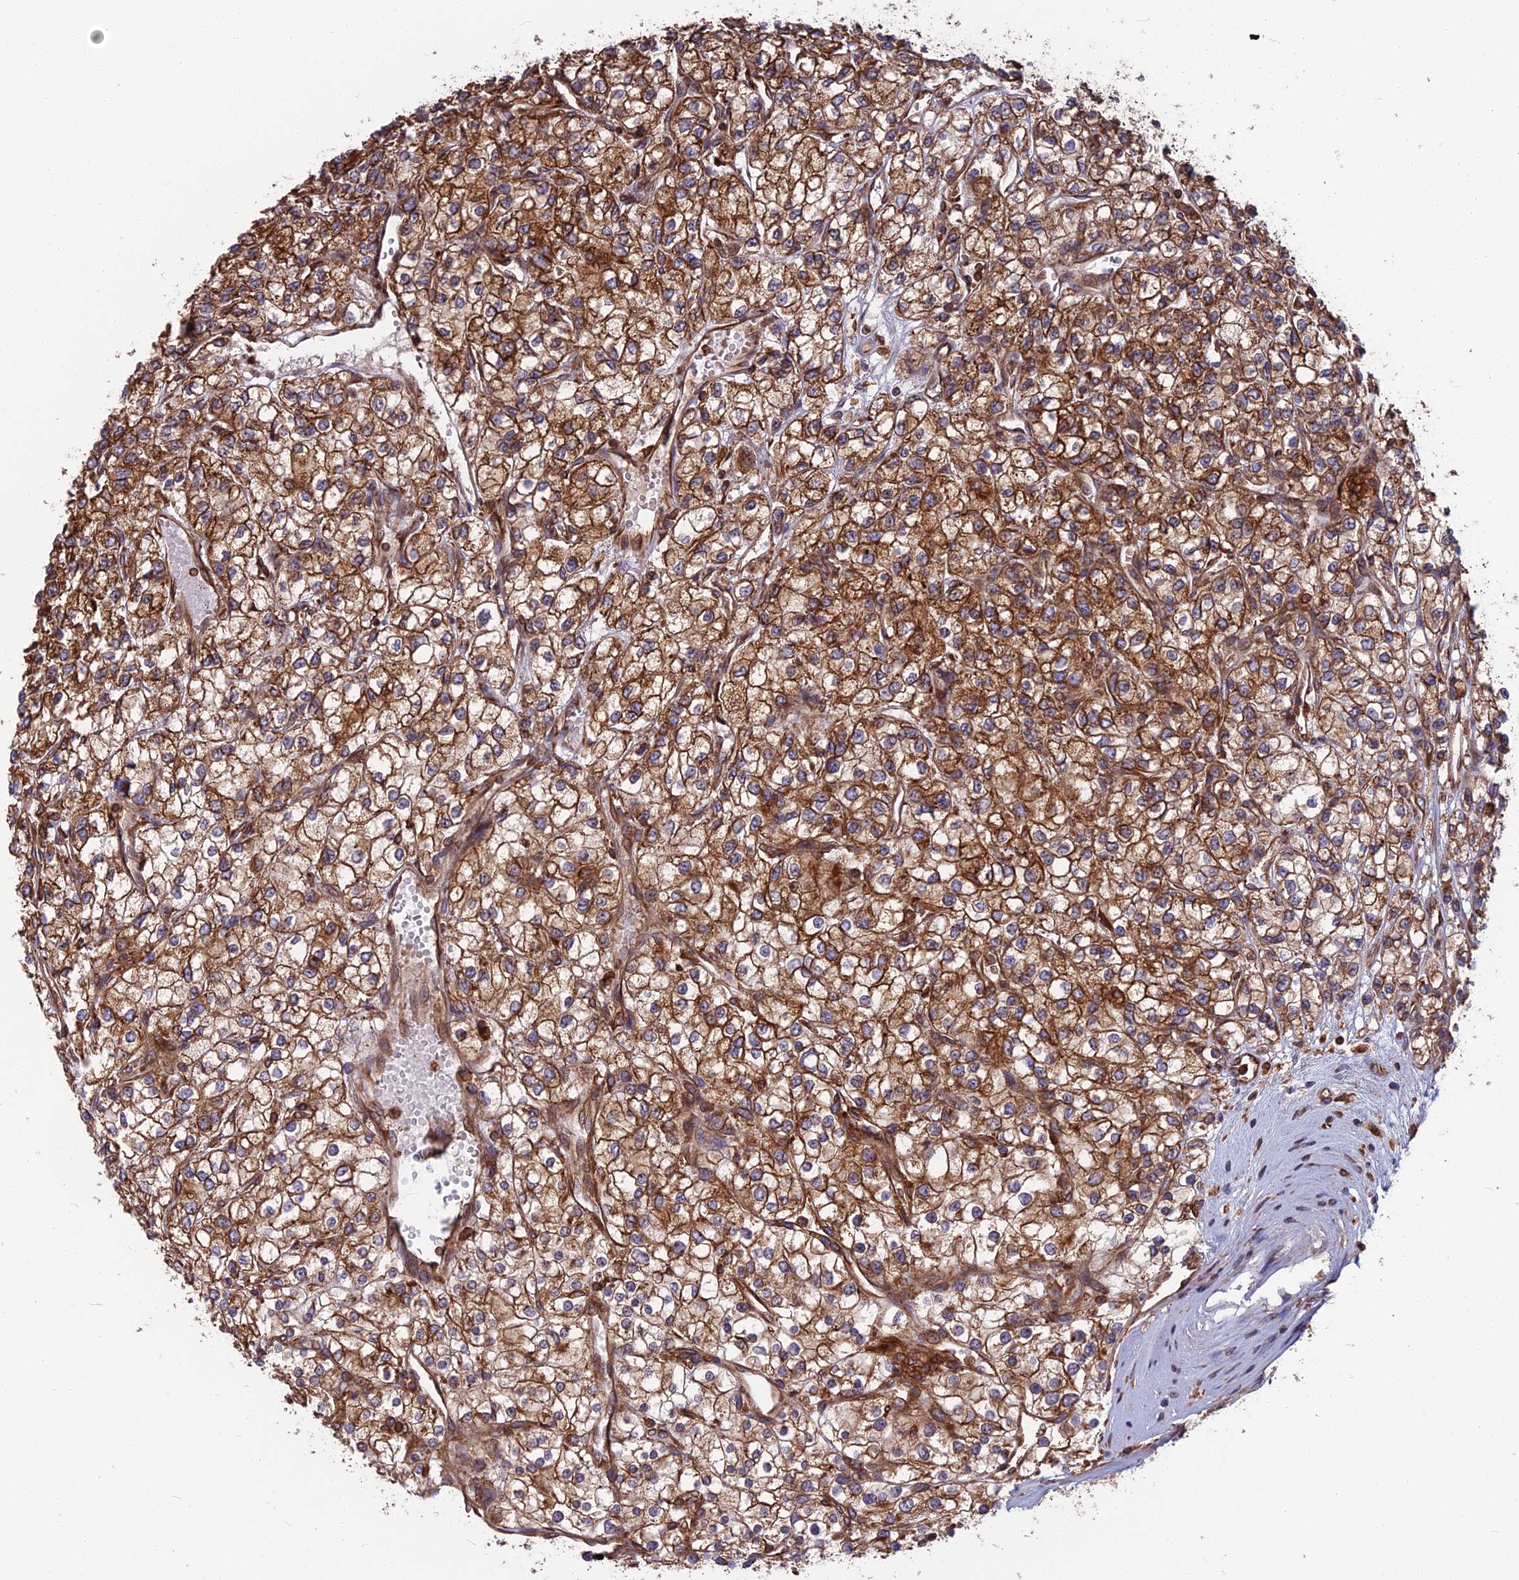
{"staining": {"intensity": "strong", "quantity": ">75%", "location": "cytoplasmic/membranous"}, "tissue": "renal cancer", "cell_type": "Tumor cells", "image_type": "cancer", "snomed": [{"axis": "morphology", "description": "Adenocarcinoma, NOS"}, {"axis": "topography", "description": "Kidney"}], "caption": "Immunohistochemistry (IHC) (DAB (3,3'-diaminobenzidine)) staining of human renal adenocarcinoma exhibits strong cytoplasmic/membranous protein positivity in about >75% of tumor cells. (IHC, brightfield microscopy, high magnification).", "gene": "WDR1", "patient": {"sex": "male", "age": 80}}